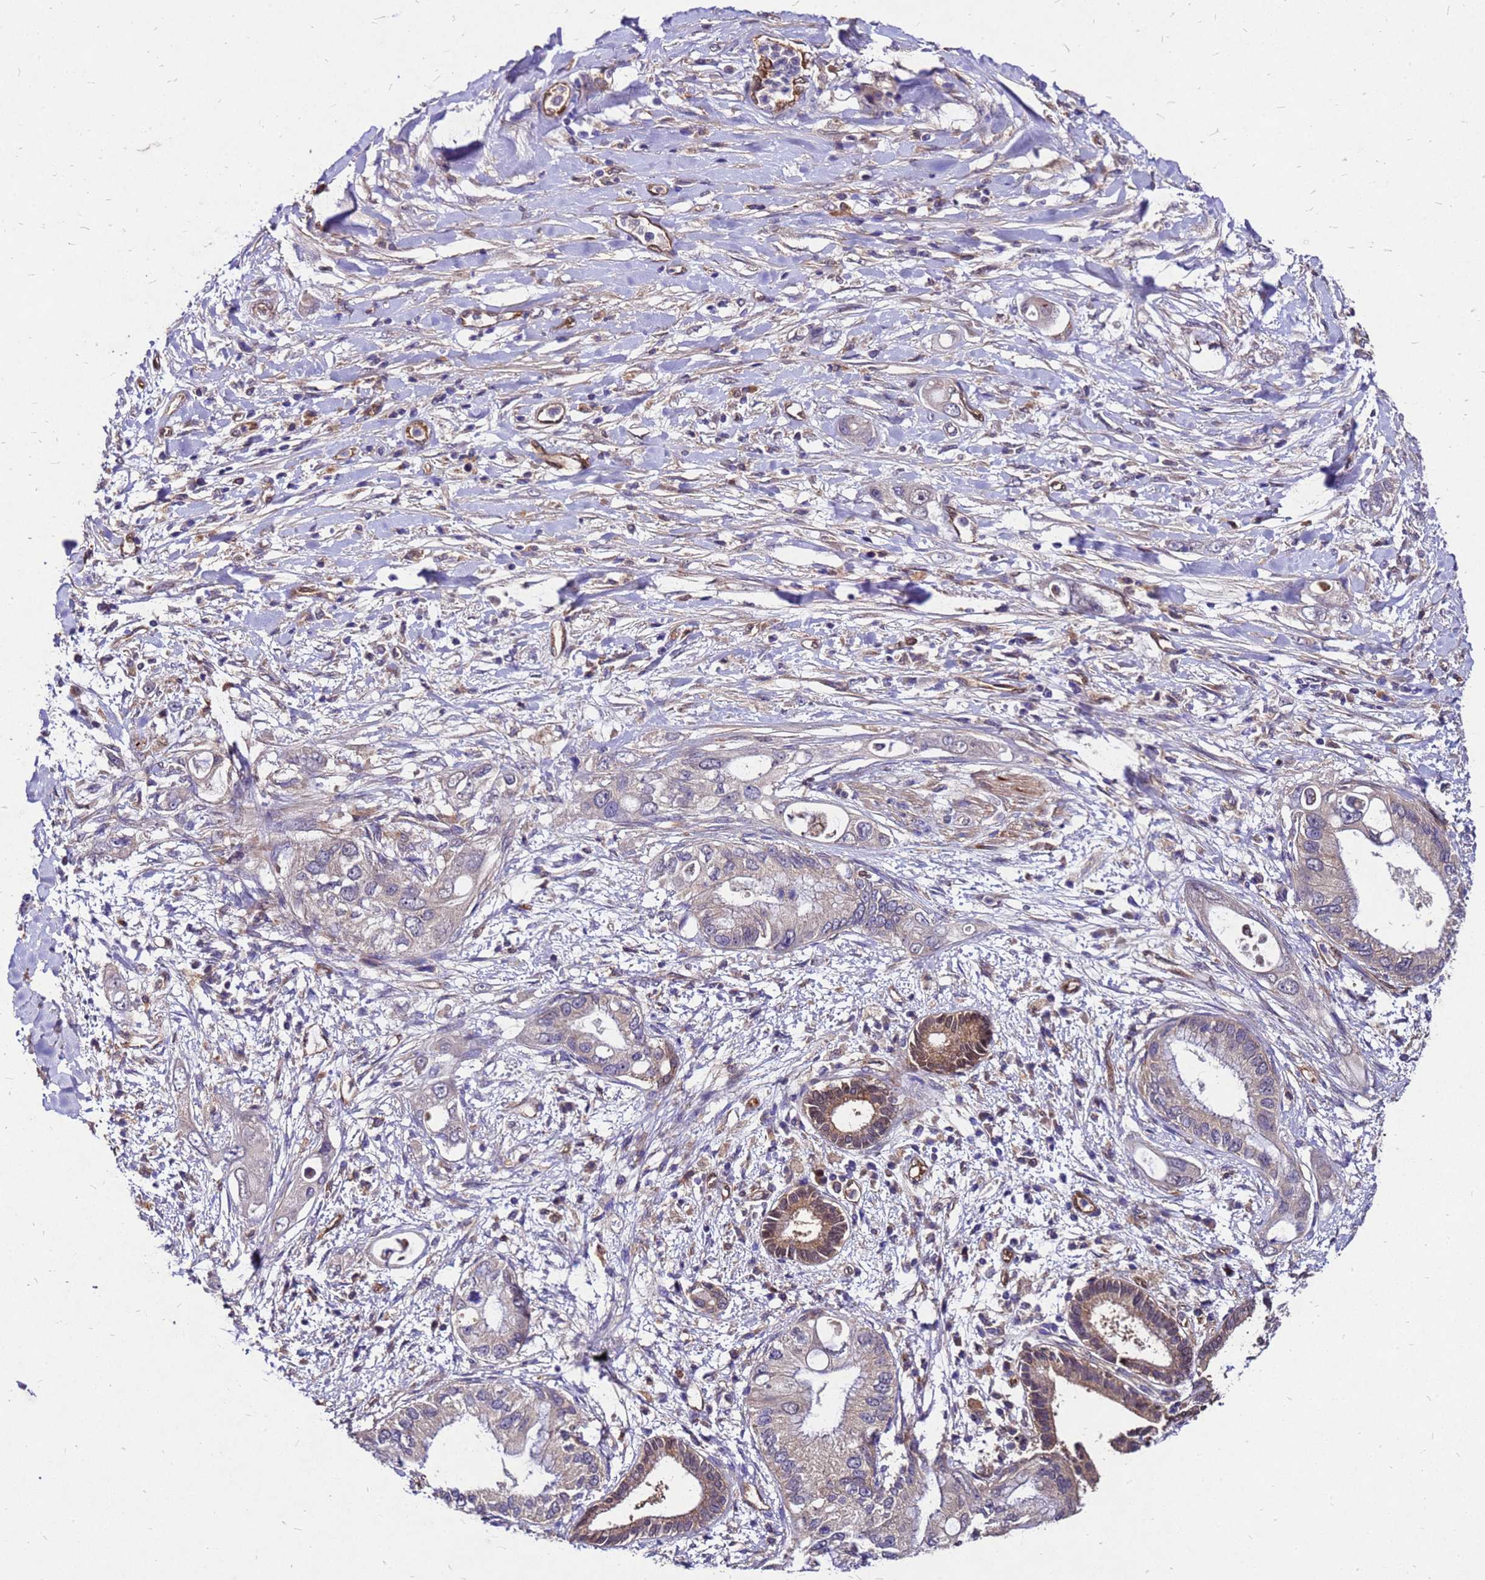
{"staining": {"intensity": "moderate", "quantity": "<25%", "location": "cytoplasmic/membranous"}, "tissue": "pancreatic cancer", "cell_type": "Tumor cells", "image_type": "cancer", "snomed": [{"axis": "morphology", "description": "Inflammation, NOS"}, {"axis": "morphology", "description": "Adenocarcinoma, NOS"}, {"axis": "topography", "description": "Pancreas"}], "caption": "Immunohistochemical staining of pancreatic cancer demonstrates low levels of moderate cytoplasmic/membranous protein expression in approximately <25% of tumor cells. (DAB (3,3'-diaminobenzidine) IHC, brown staining for protein, blue staining for nuclei).", "gene": "DUSP23", "patient": {"sex": "female", "age": 56}}